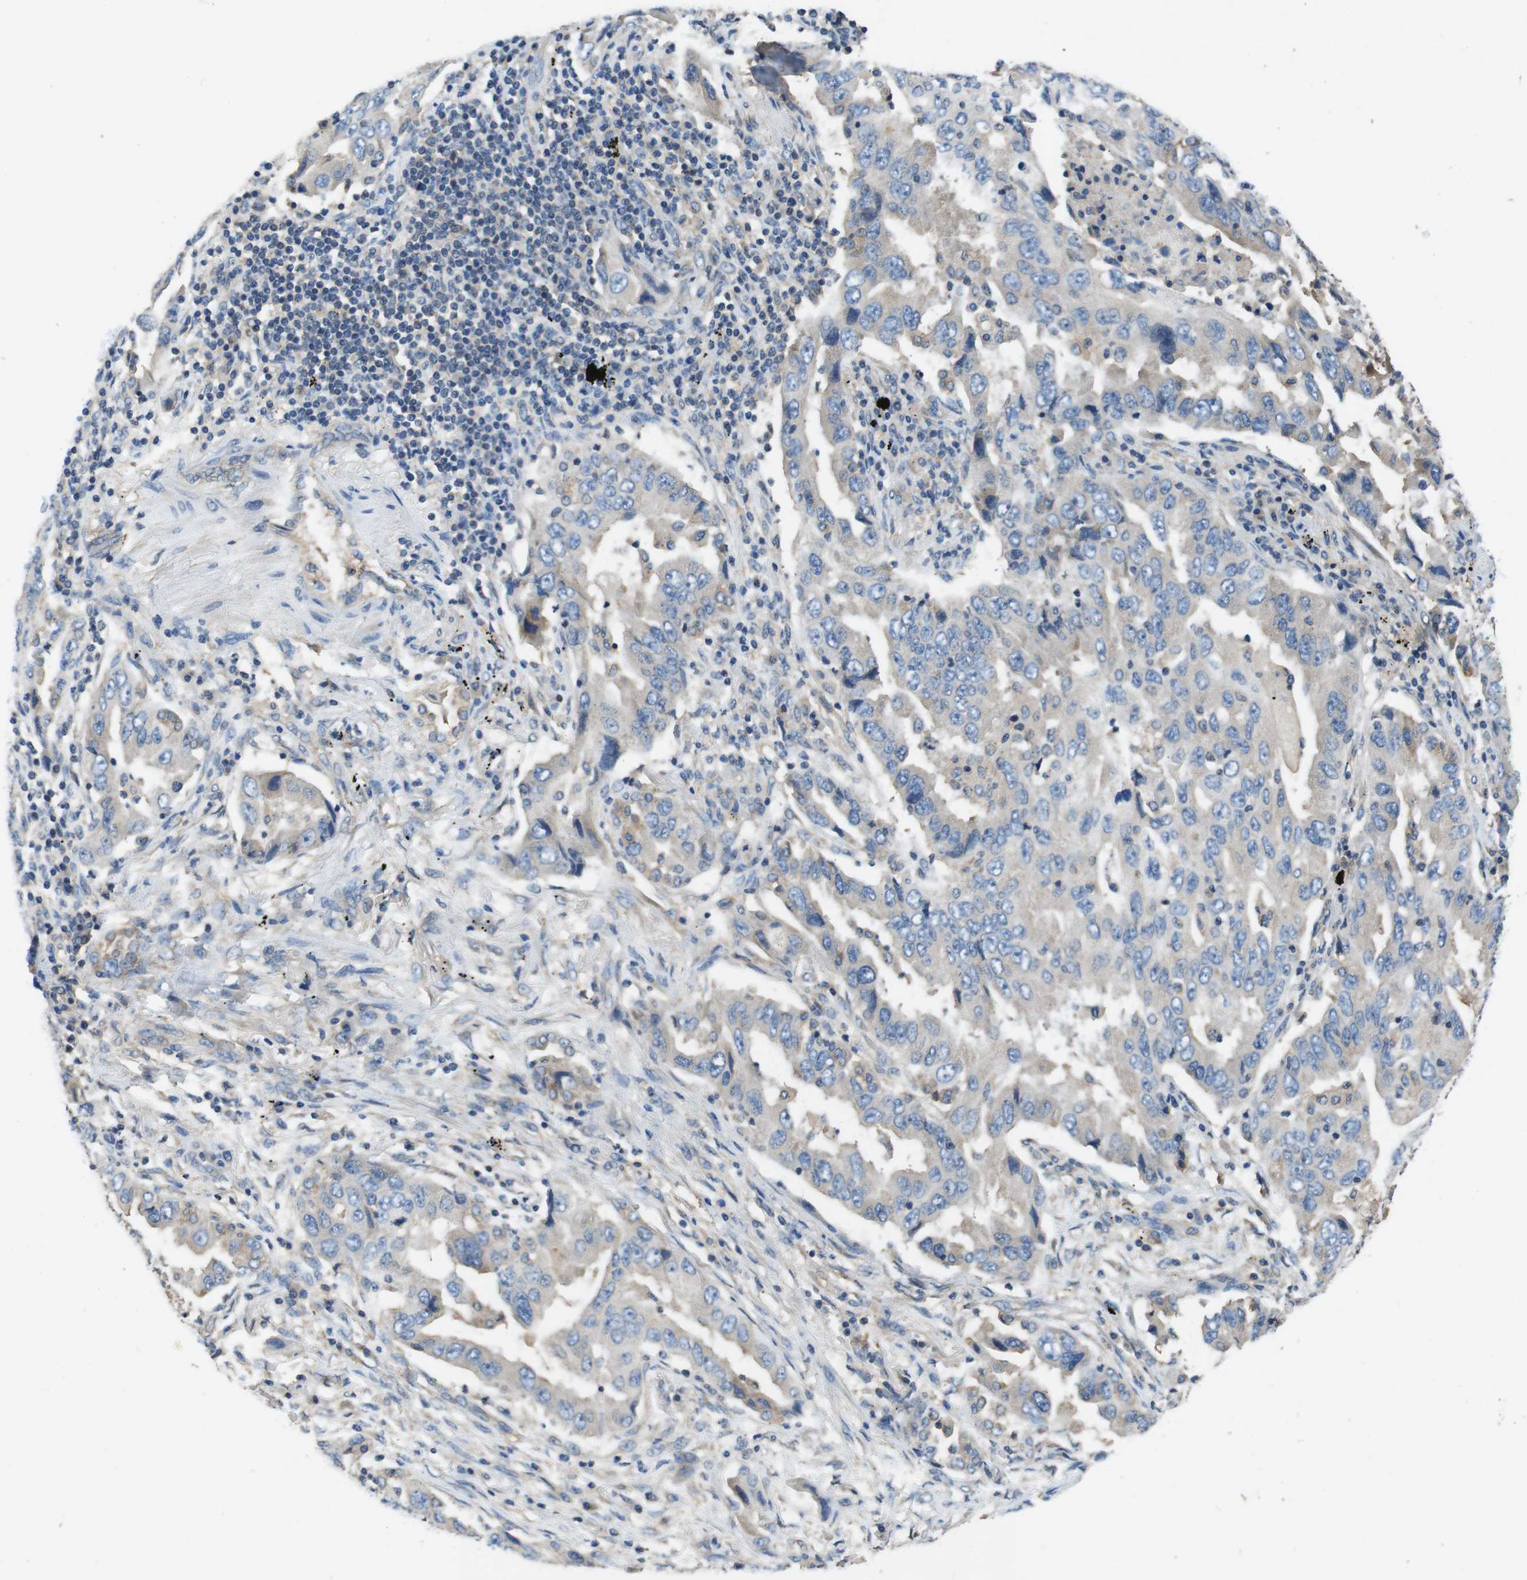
{"staining": {"intensity": "weak", "quantity": "<25%", "location": "cytoplasmic/membranous"}, "tissue": "lung cancer", "cell_type": "Tumor cells", "image_type": "cancer", "snomed": [{"axis": "morphology", "description": "Adenocarcinoma, NOS"}, {"axis": "topography", "description": "Lung"}], "caption": "An image of lung cancer stained for a protein reveals no brown staining in tumor cells.", "gene": "DCTN1", "patient": {"sex": "female", "age": 65}}